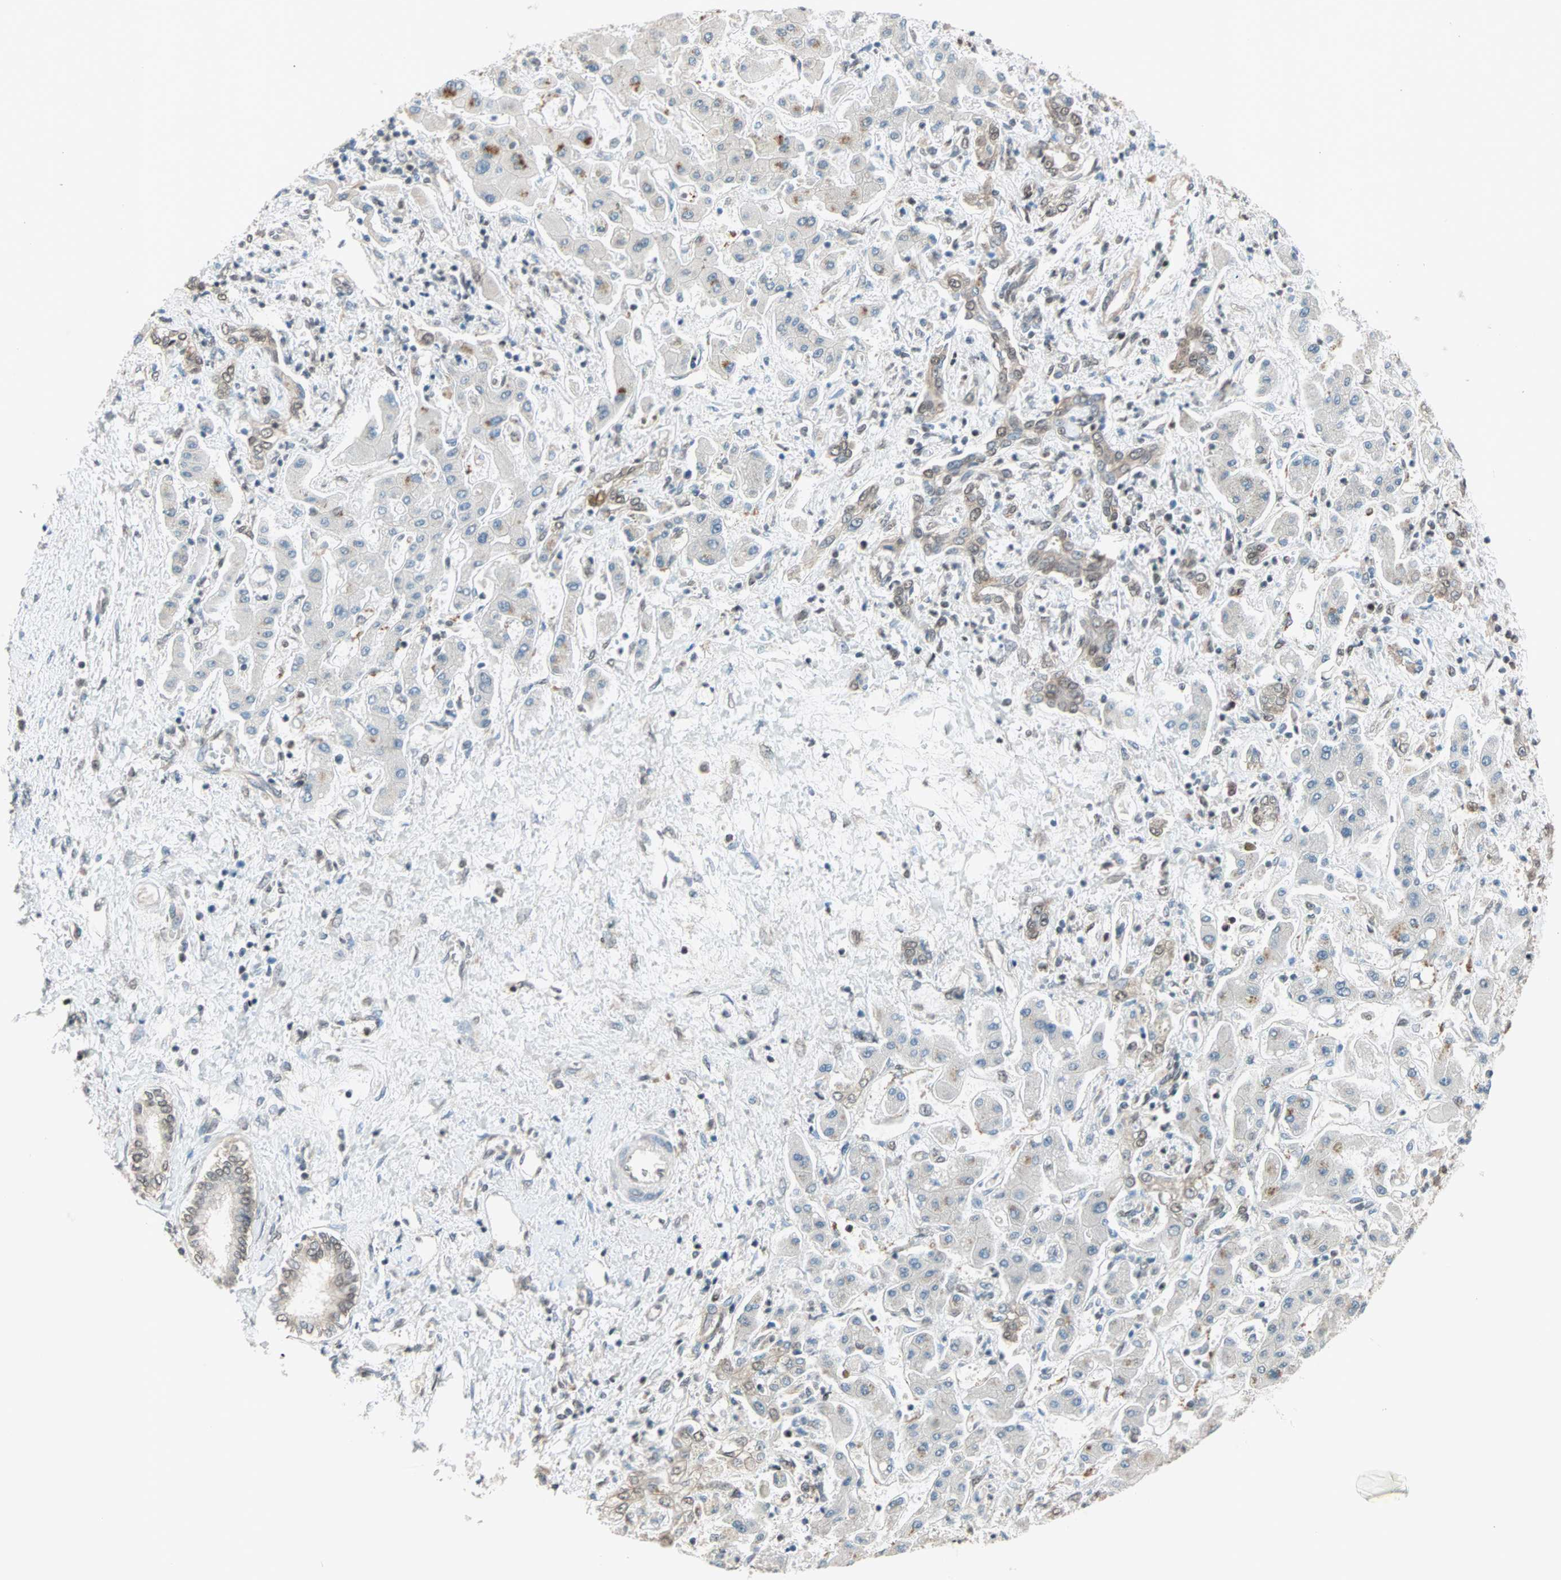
{"staining": {"intensity": "weak", "quantity": ">75%", "location": "cytoplasmic/membranous,nuclear"}, "tissue": "liver cancer", "cell_type": "Tumor cells", "image_type": "cancer", "snomed": [{"axis": "morphology", "description": "Cholangiocarcinoma"}, {"axis": "topography", "description": "Liver"}], "caption": "IHC staining of liver cancer (cholangiocarcinoma), which reveals low levels of weak cytoplasmic/membranous and nuclear expression in about >75% of tumor cells indicating weak cytoplasmic/membranous and nuclear protein positivity. The staining was performed using DAB (brown) for protein detection and nuclei were counterstained in hematoxylin (blue).", "gene": "DAZAP1", "patient": {"sex": "male", "age": 50}}